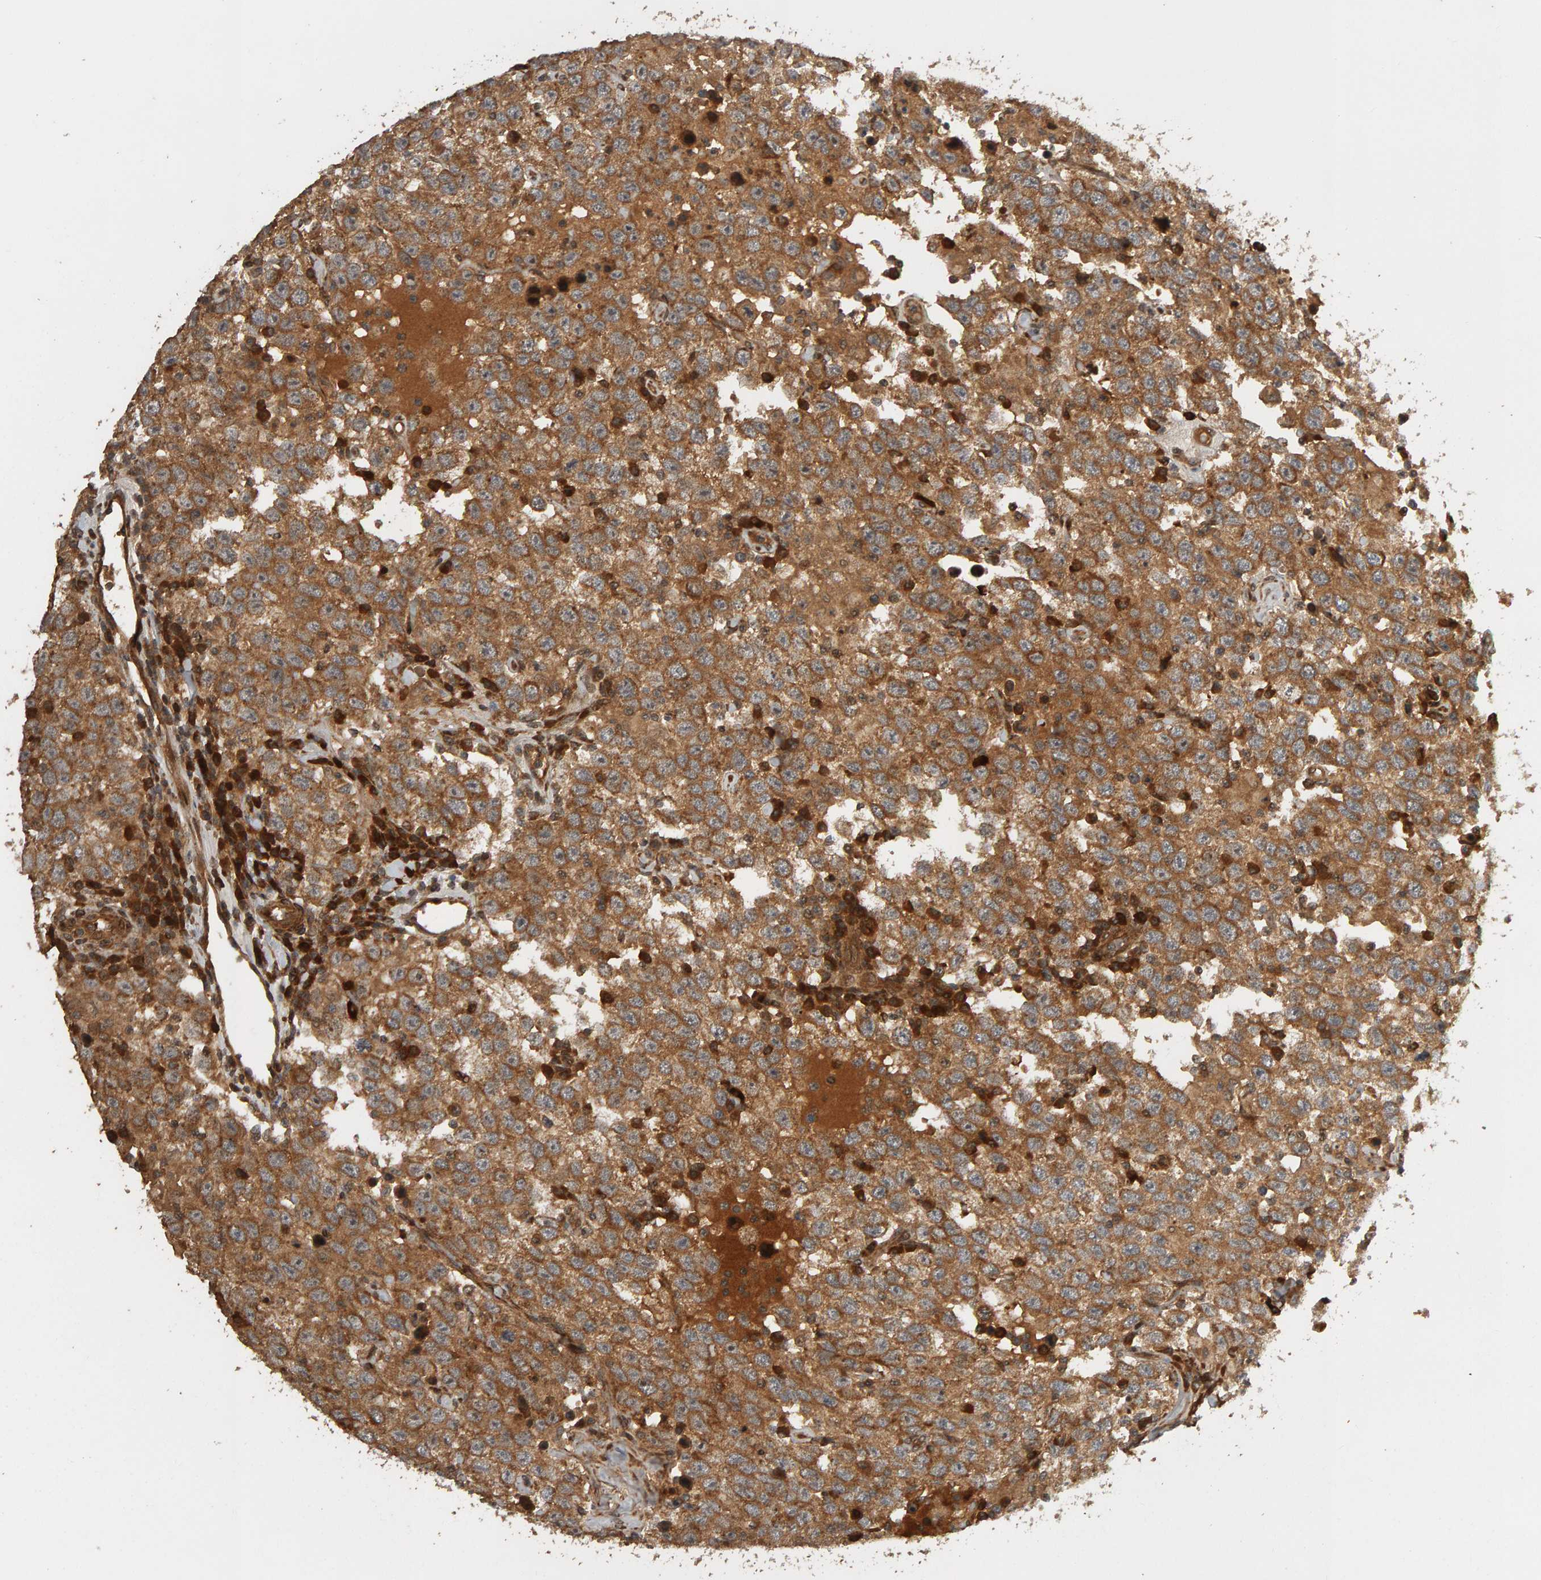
{"staining": {"intensity": "moderate", "quantity": ">75%", "location": "cytoplasmic/membranous"}, "tissue": "testis cancer", "cell_type": "Tumor cells", "image_type": "cancer", "snomed": [{"axis": "morphology", "description": "Seminoma, NOS"}, {"axis": "topography", "description": "Testis"}], "caption": "Immunohistochemistry of human testis seminoma reveals medium levels of moderate cytoplasmic/membranous expression in about >75% of tumor cells.", "gene": "ZFAND1", "patient": {"sex": "male", "age": 41}}